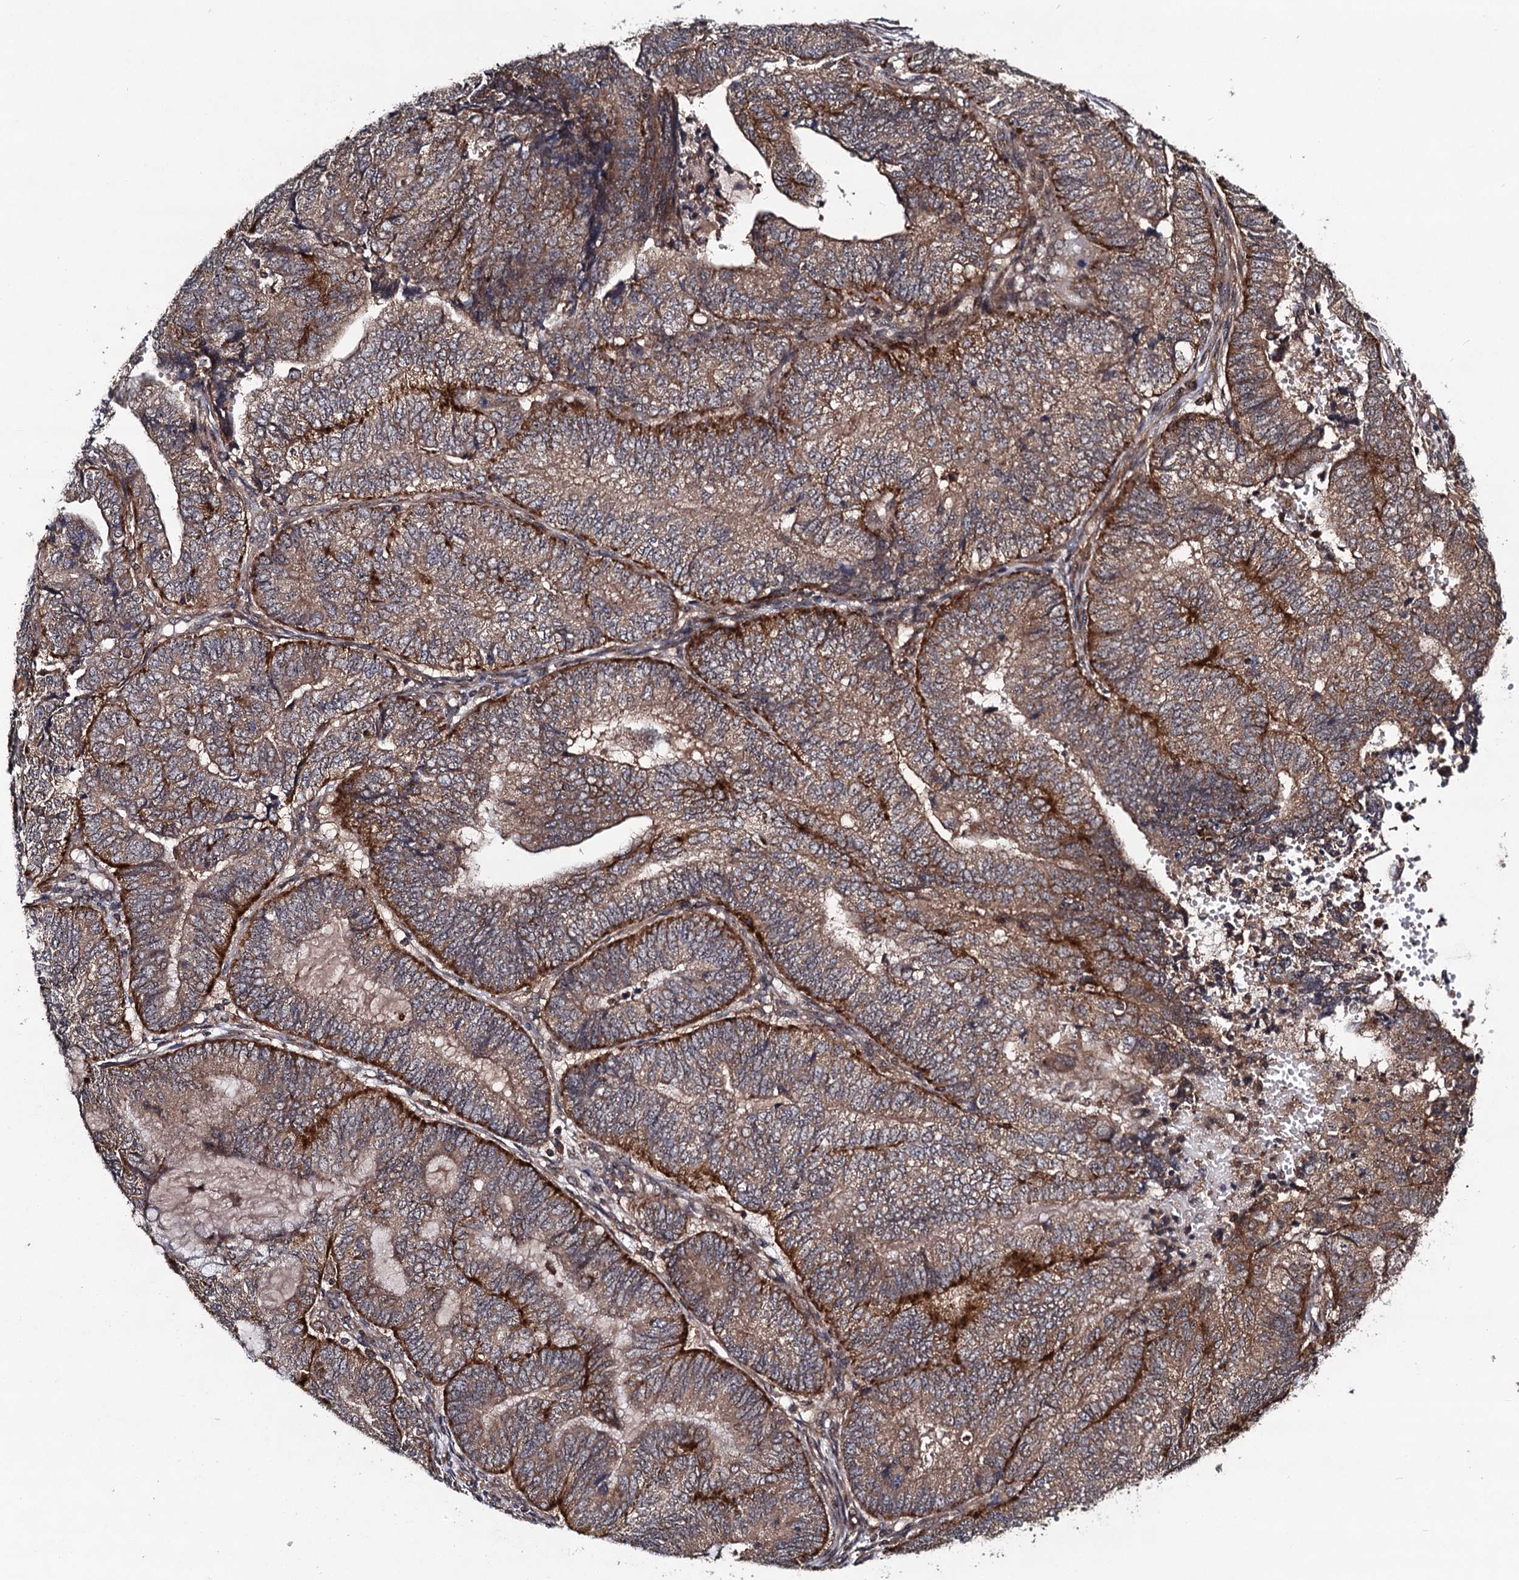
{"staining": {"intensity": "moderate", "quantity": ">75%", "location": "cytoplasmic/membranous"}, "tissue": "endometrial cancer", "cell_type": "Tumor cells", "image_type": "cancer", "snomed": [{"axis": "morphology", "description": "Adenocarcinoma, NOS"}, {"axis": "topography", "description": "Uterus"}, {"axis": "topography", "description": "Endometrium"}], "caption": "Moderate cytoplasmic/membranous positivity is identified in about >75% of tumor cells in adenocarcinoma (endometrial).", "gene": "KXD1", "patient": {"sex": "female", "age": 70}}